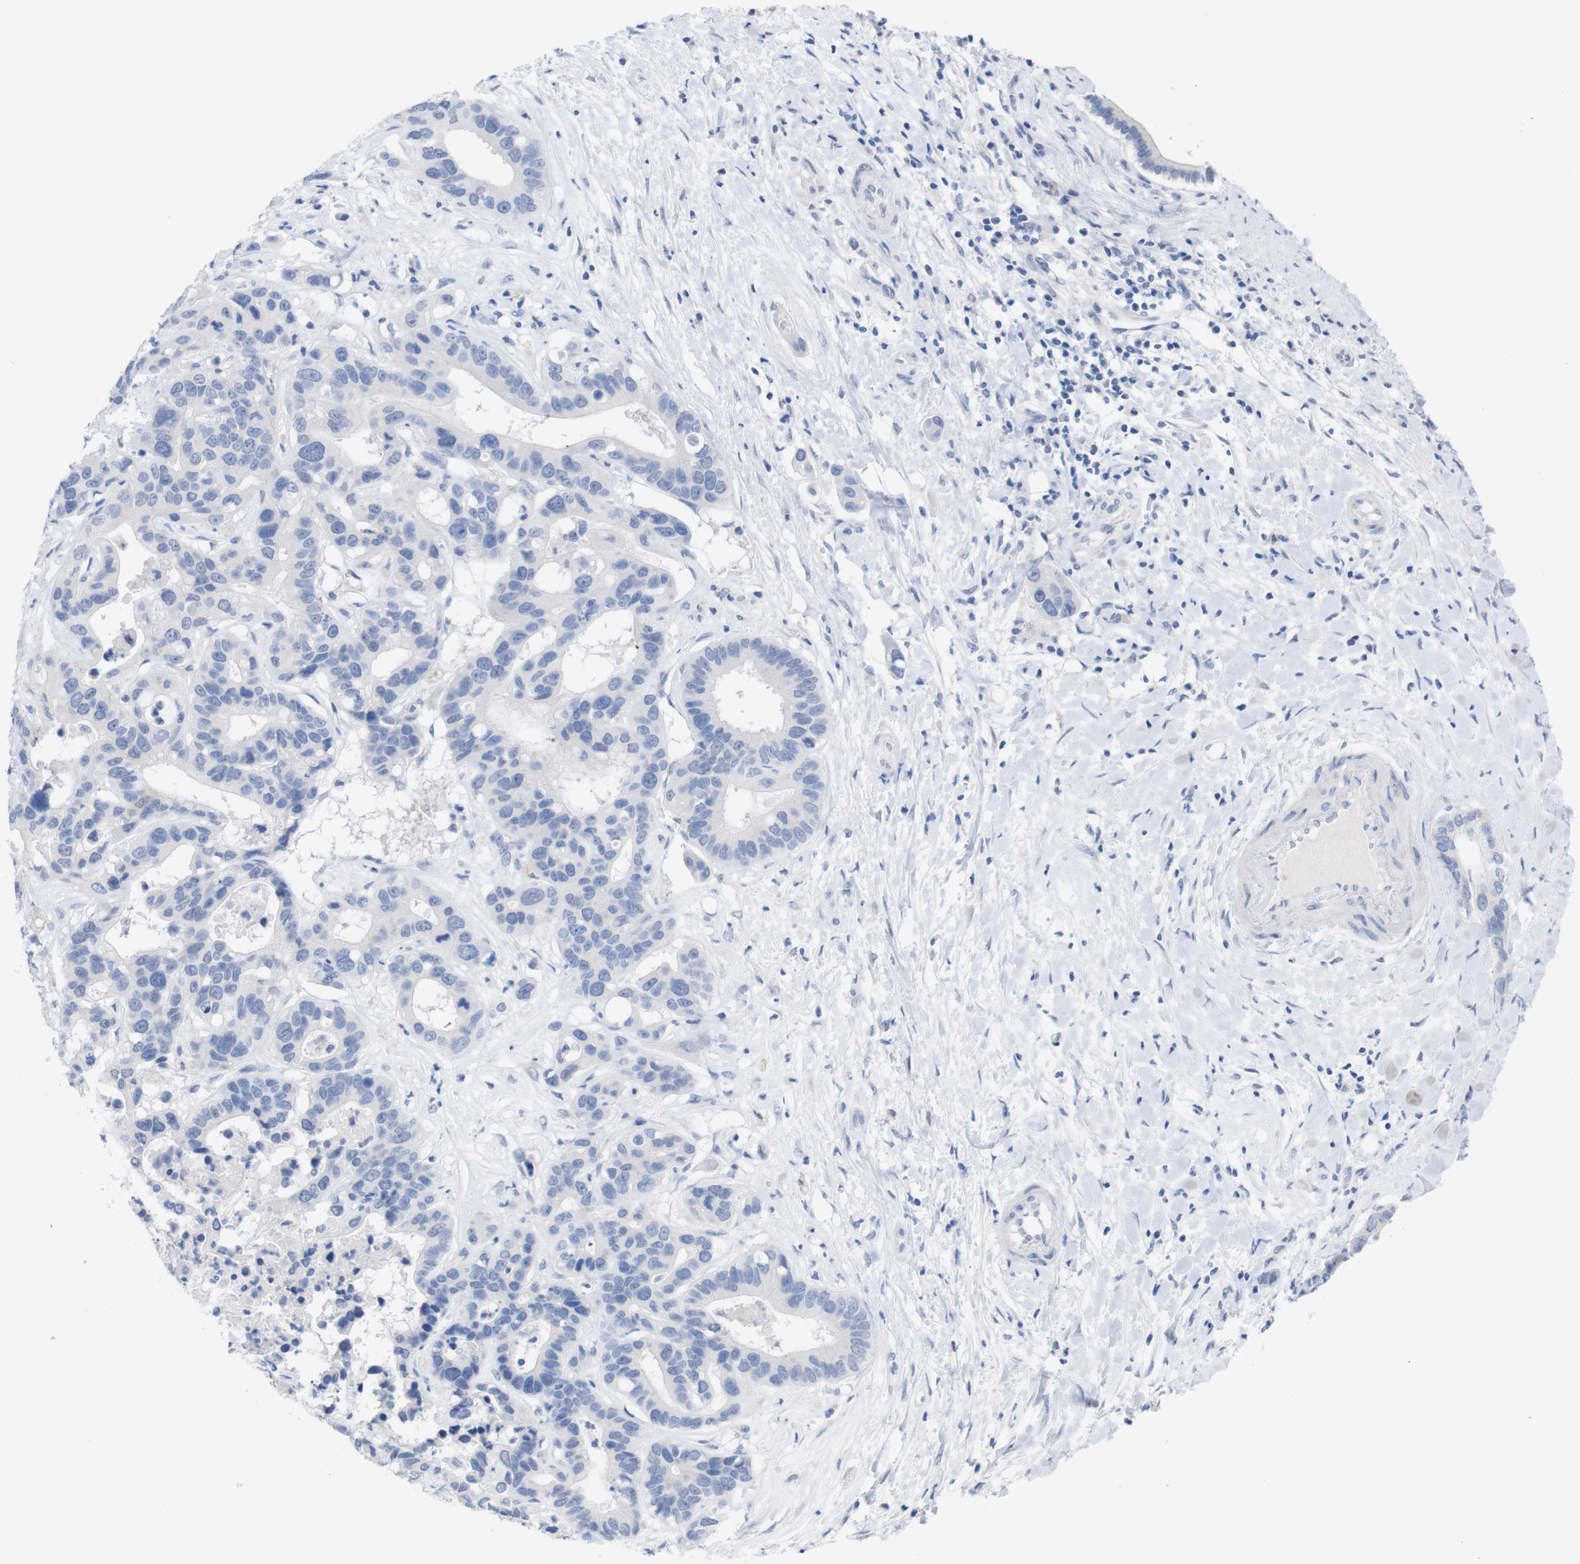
{"staining": {"intensity": "negative", "quantity": "none", "location": "none"}, "tissue": "liver cancer", "cell_type": "Tumor cells", "image_type": "cancer", "snomed": [{"axis": "morphology", "description": "Cholangiocarcinoma"}, {"axis": "topography", "description": "Liver"}], "caption": "The immunohistochemistry micrograph has no significant positivity in tumor cells of liver cholangiocarcinoma tissue.", "gene": "PNMA1", "patient": {"sex": "female", "age": 65}}